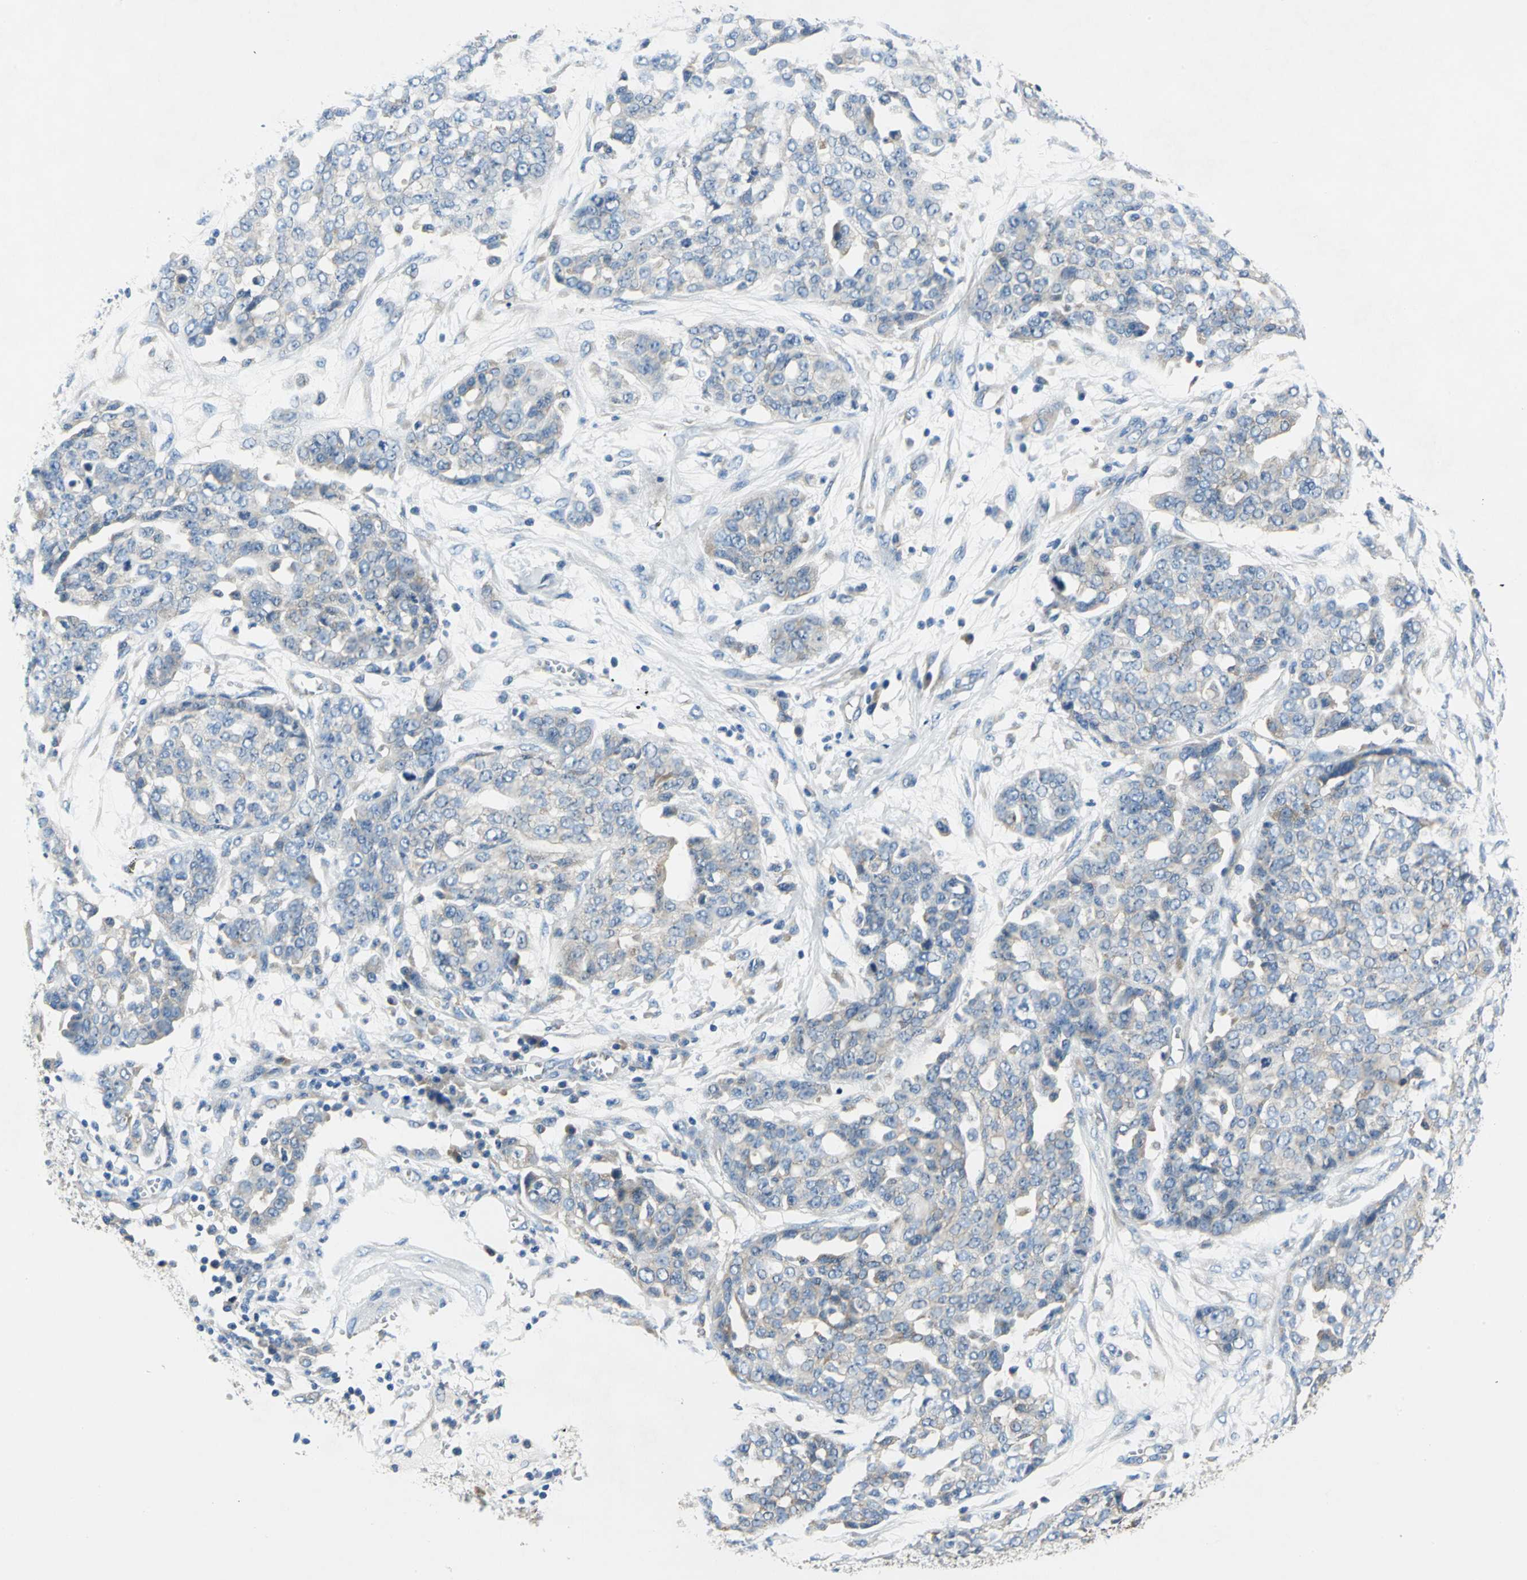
{"staining": {"intensity": "weak", "quantity": "<25%", "location": "cytoplasmic/membranous"}, "tissue": "ovarian cancer", "cell_type": "Tumor cells", "image_type": "cancer", "snomed": [{"axis": "morphology", "description": "Cystadenocarcinoma, serous, NOS"}, {"axis": "topography", "description": "Soft tissue"}, {"axis": "topography", "description": "Ovary"}], "caption": "Image shows no protein staining in tumor cells of ovarian cancer (serous cystadenocarcinoma) tissue. The staining was performed using DAB (3,3'-diaminobenzidine) to visualize the protein expression in brown, while the nuclei were stained in blue with hematoxylin (Magnification: 20x).", "gene": "TRIM25", "patient": {"sex": "female", "age": 57}}